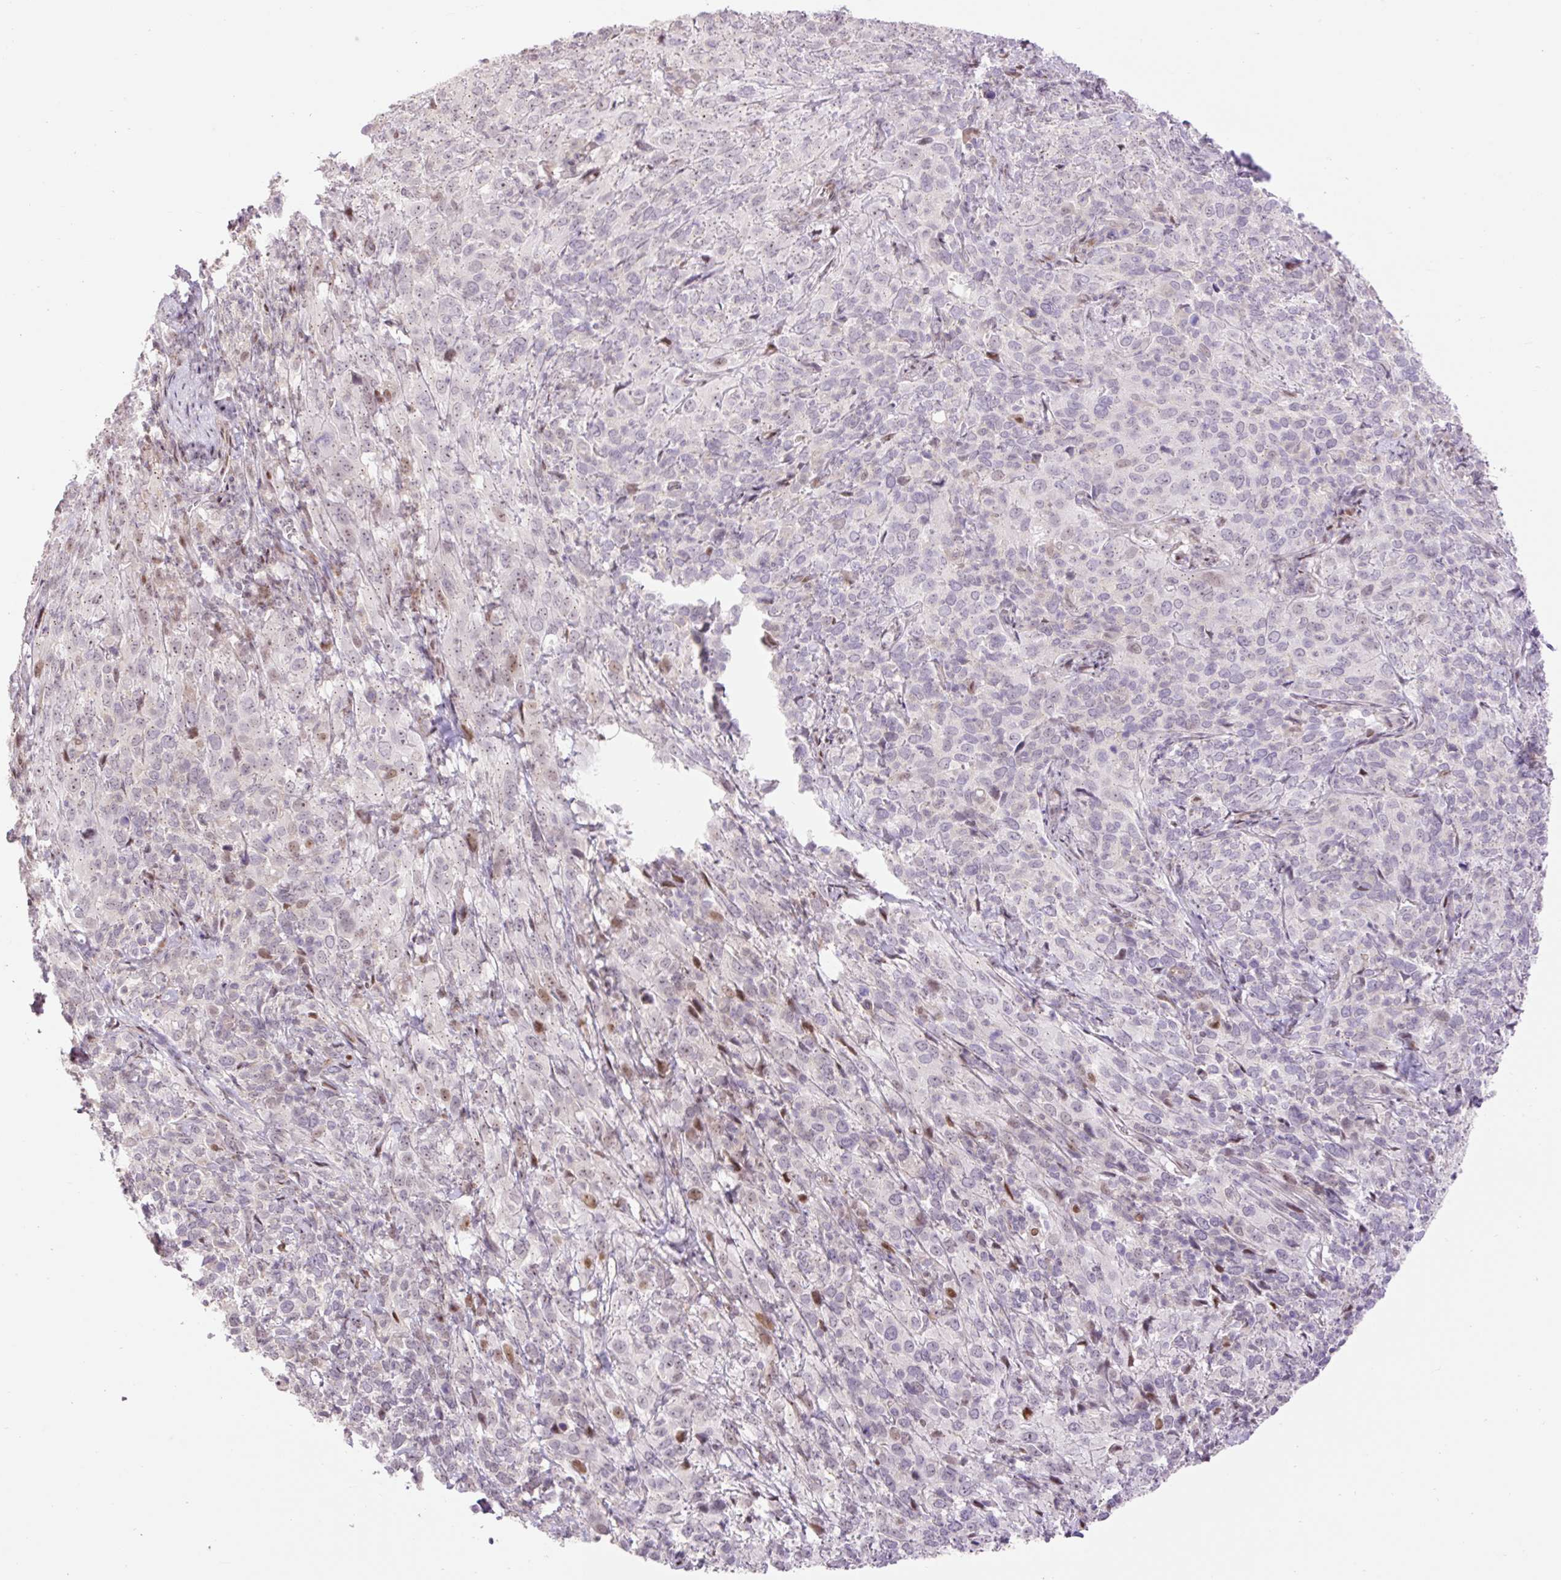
{"staining": {"intensity": "moderate", "quantity": "<25%", "location": "nuclear"}, "tissue": "cervical cancer", "cell_type": "Tumor cells", "image_type": "cancer", "snomed": [{"axis": "morphology", "description": "Squamous cell carcinoma, NOS"}, {"axis": "topography", "description": "Cervix"}], "caption": "DAB immunohistochemical staining of human cervical cancer (squamous cell carcinoma) displays moderate nuclear protein expression in approximately <25% of tumor cells.", "gene": "RIPPLY3", "patient": {"sex": "female", "age": 51}}